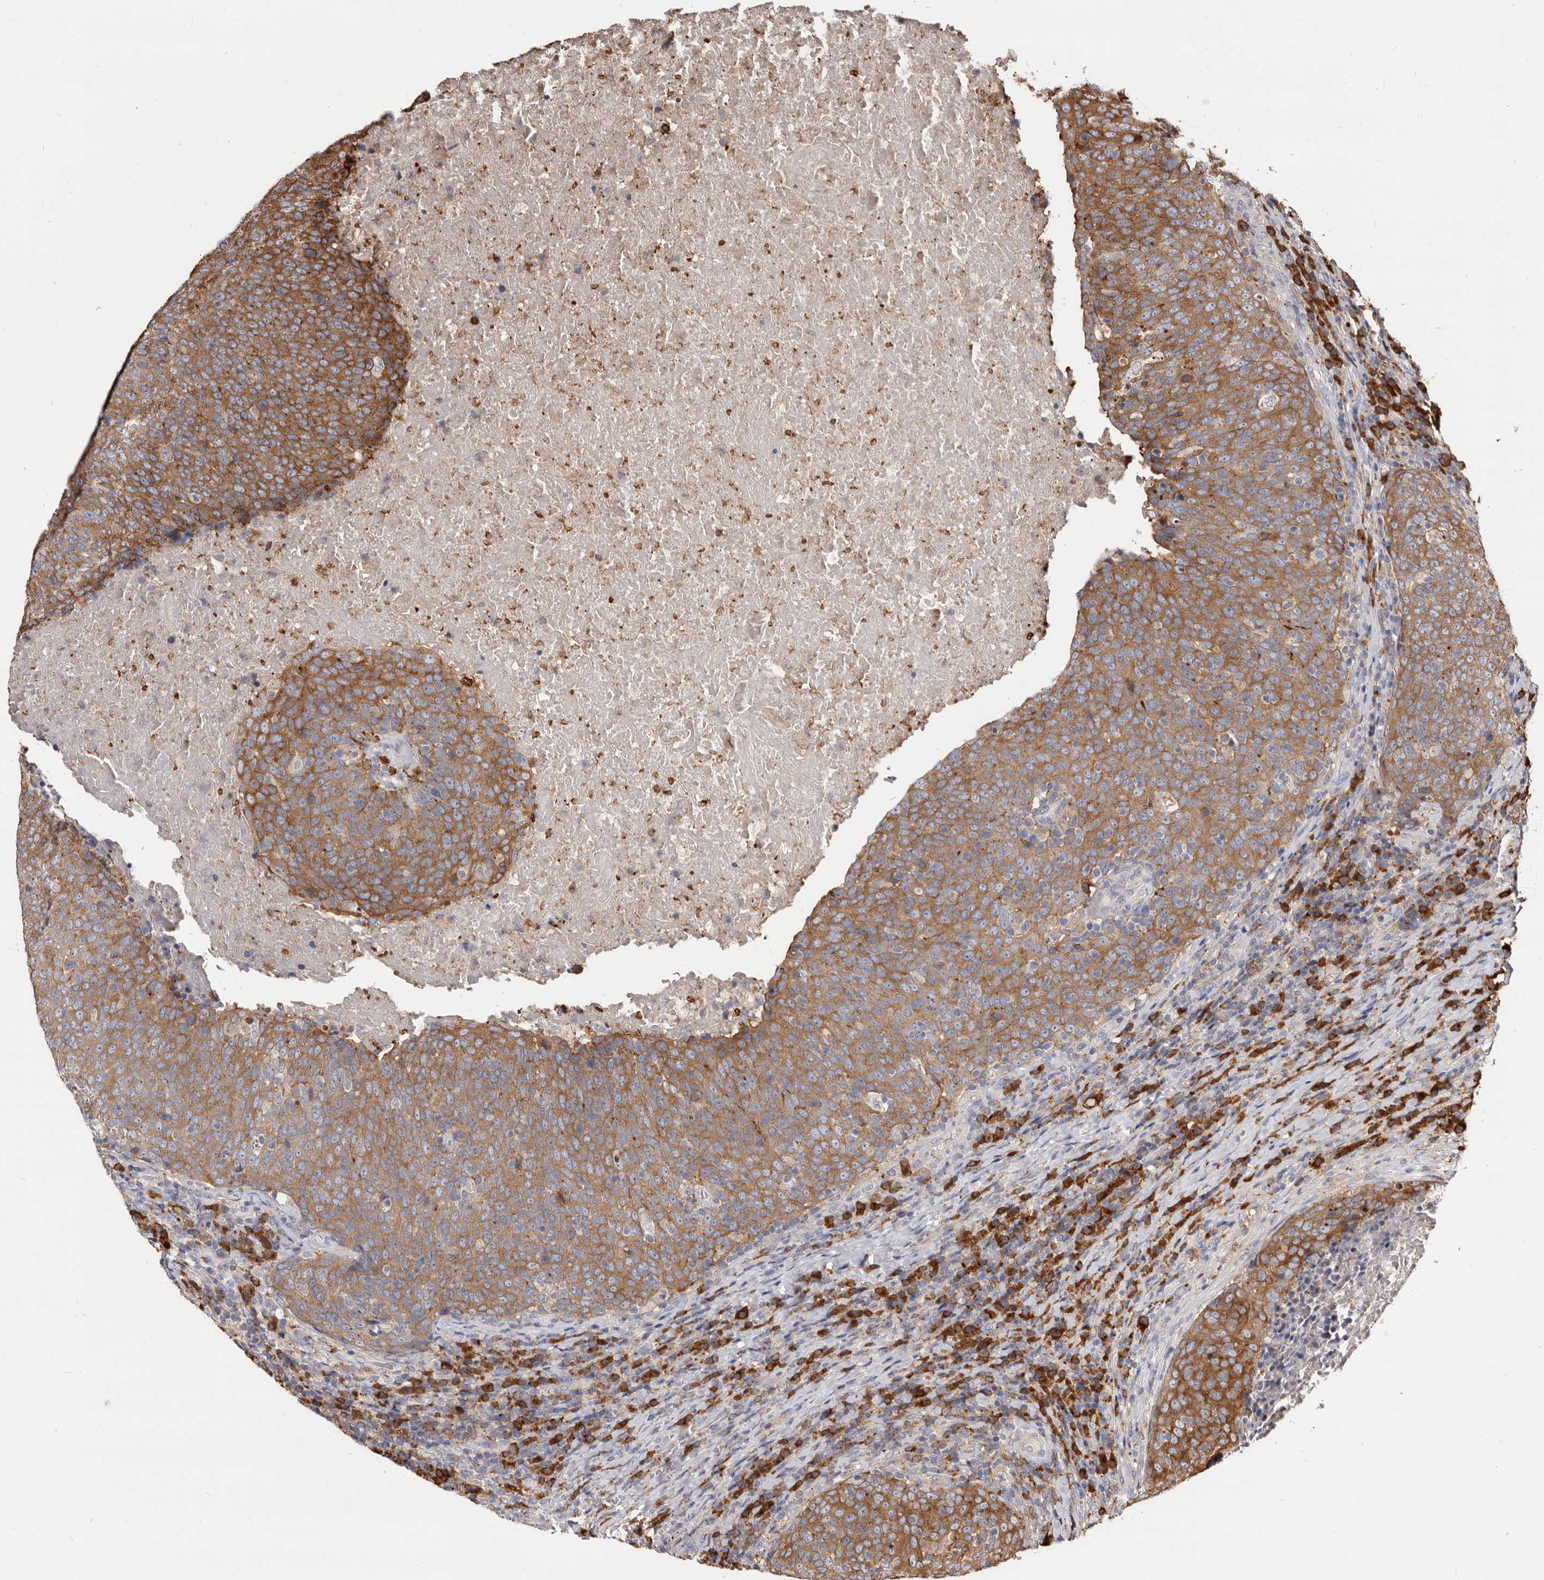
{"staining": {"intensity": "moderate", "quantity": ">75%", "location": "cytoplasmic/membranous"}, "tissue": "head and neck cancer", "cell_type": "Tumor cells", "image_type": "cancer", "snomed": [{"axis": "morphology", "description": "Squamous cell carcinoma, NOS"}, {"axis": "morphology", "description": "Squamous cell carcinoma, metastatic, NOS"}, {"axis": "topography", "description": "Lymph node"}, {"axis": "topography", "description": "Head-Neck"}], "caption": "Tumor cells reveal medium levels of moderate cytoplasmic/membranous positivity in approximately >75% of cells in head and neck cancer. (Brightfield microscopy of DAB IHC at high magnification).", "gene": "TPD52", "patient": {"sex": "male", "age": 62}}